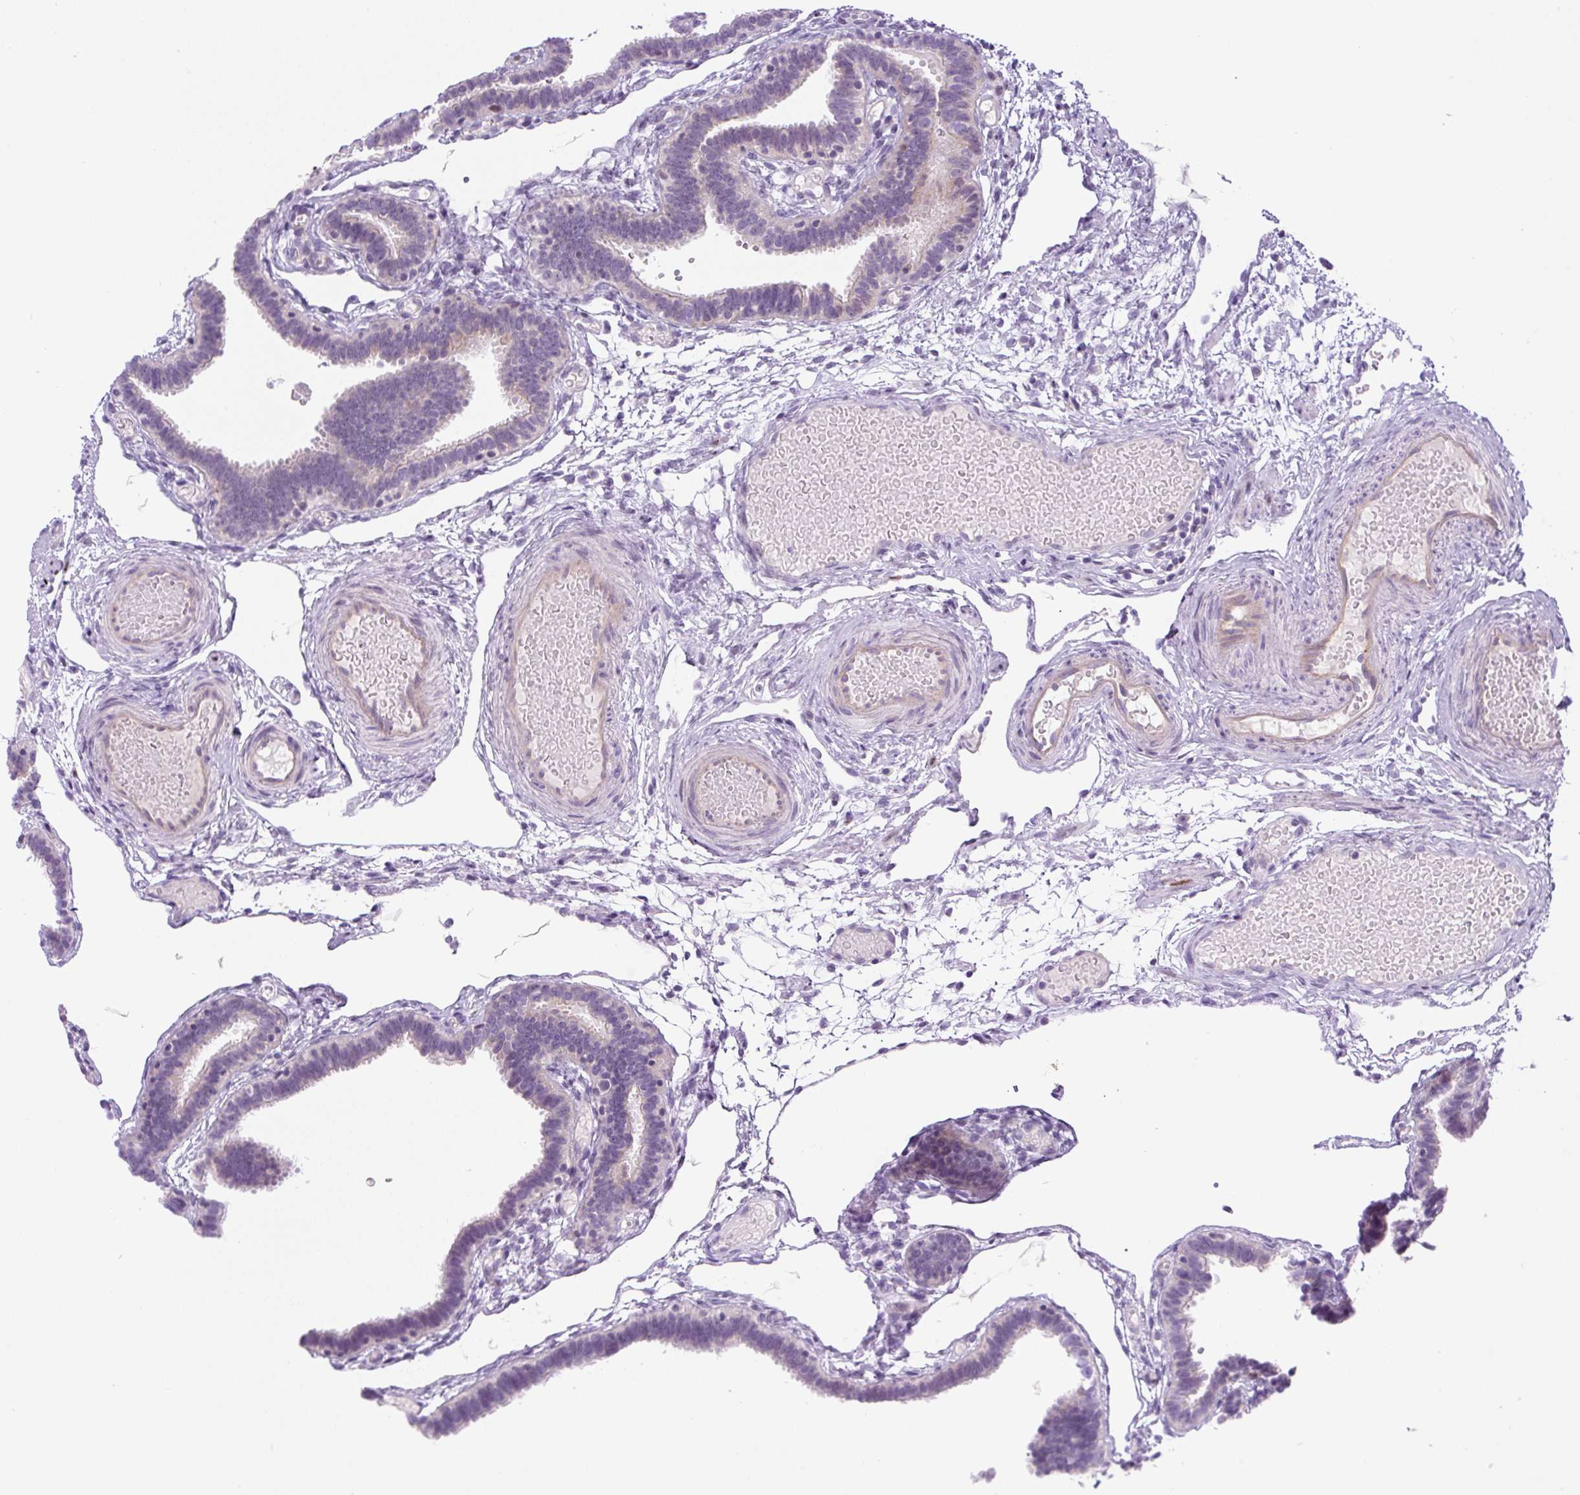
{"staining": {"intensity": "negative", "quantity": "none", "location": "none"}, "tissue": "fallopian tube", "cell_type": "Glandular cells", "image_type": "normal", "snomed": [{"axis": "morphology", "description": "Normal tissue, NOS"}, {"axis": "topography", "description": "Fallopian tube"}], "caption": "Fallopian tube stained for a protein using immunohistochemistry (IHC) shows no expression glandular cells.", "gene": "ADAMTS19", "patient": {"sex": "female", "age": 37}}